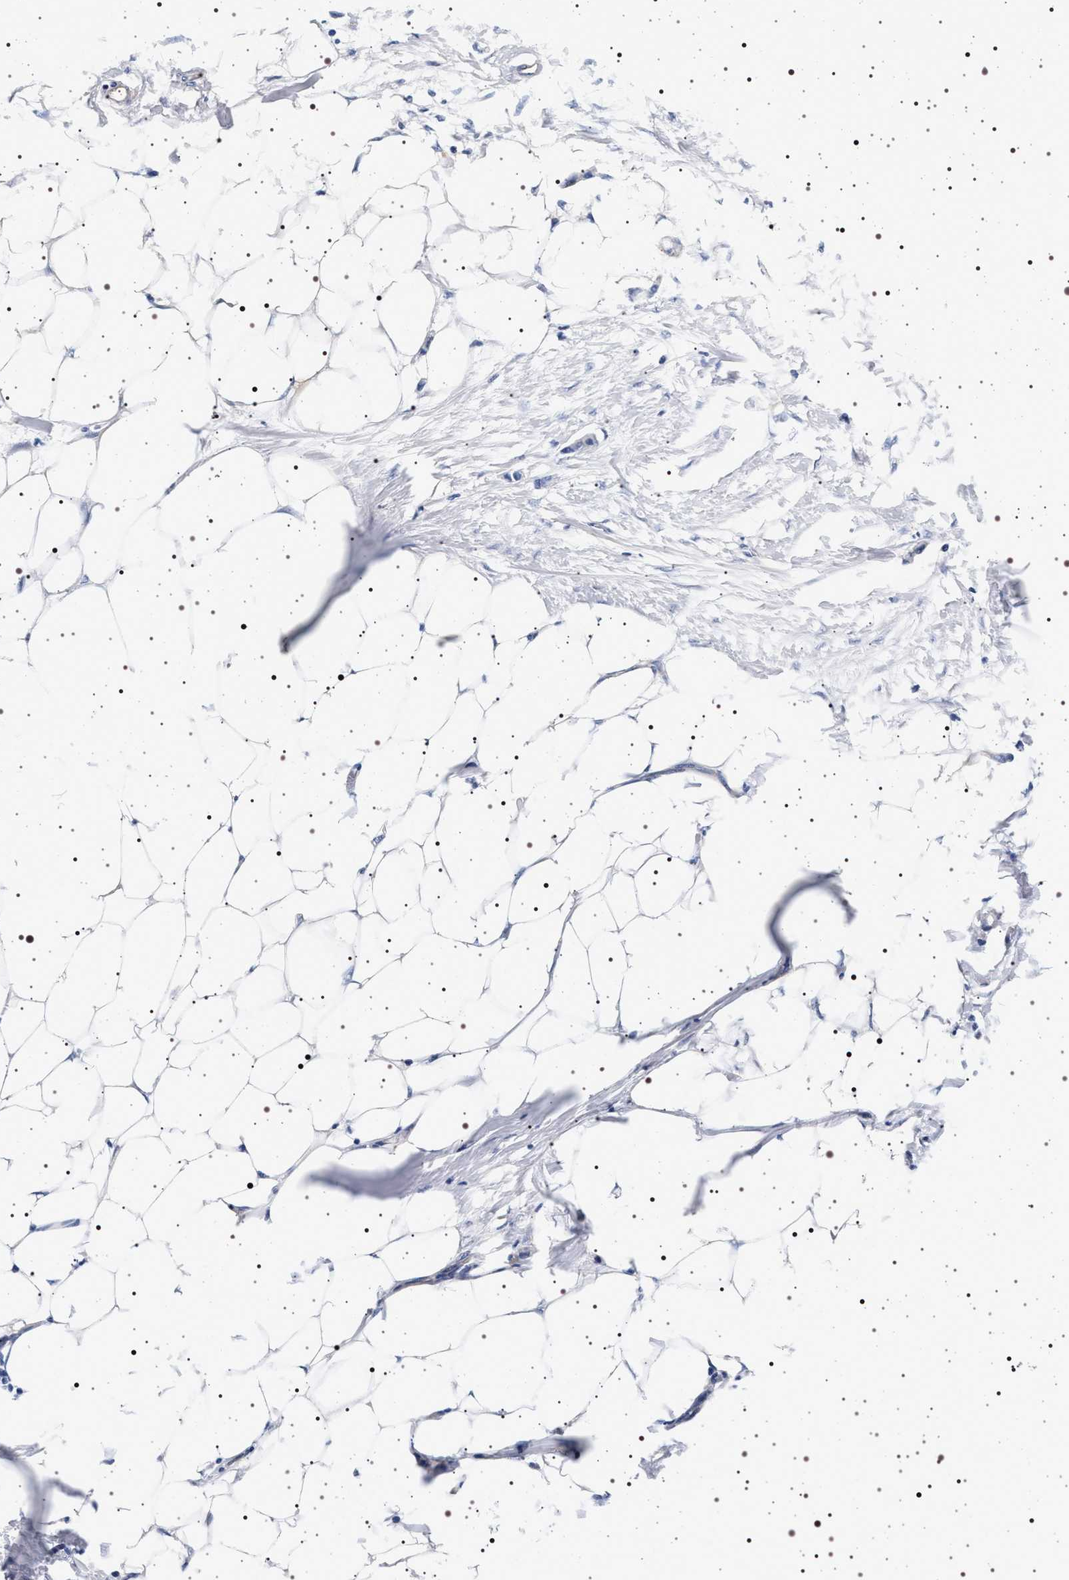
{"staining": {"intensity": "negative", "quantity": "none", "location": "none"}, "tissue": "adipose tissue", "cell_type": "Adipocytes", "image_type": "normal", "snomed": [{"axis": "morphology", "description": "Normal tissue, NOS"}, {"axis": "morphology", "description": "Adenocarcinoma, NOS"}, {"axis": "topography", "description": "Colon"}, {"axis": "topography", "description": "Peripheral nerve tissue"}], "caption": "A histopathology image of adipose tissue stained for a protein demonstrates no brown staining in adipocytes.", "gene": "HSD17B1", "patient": {"sex": "male", "age": 14}}